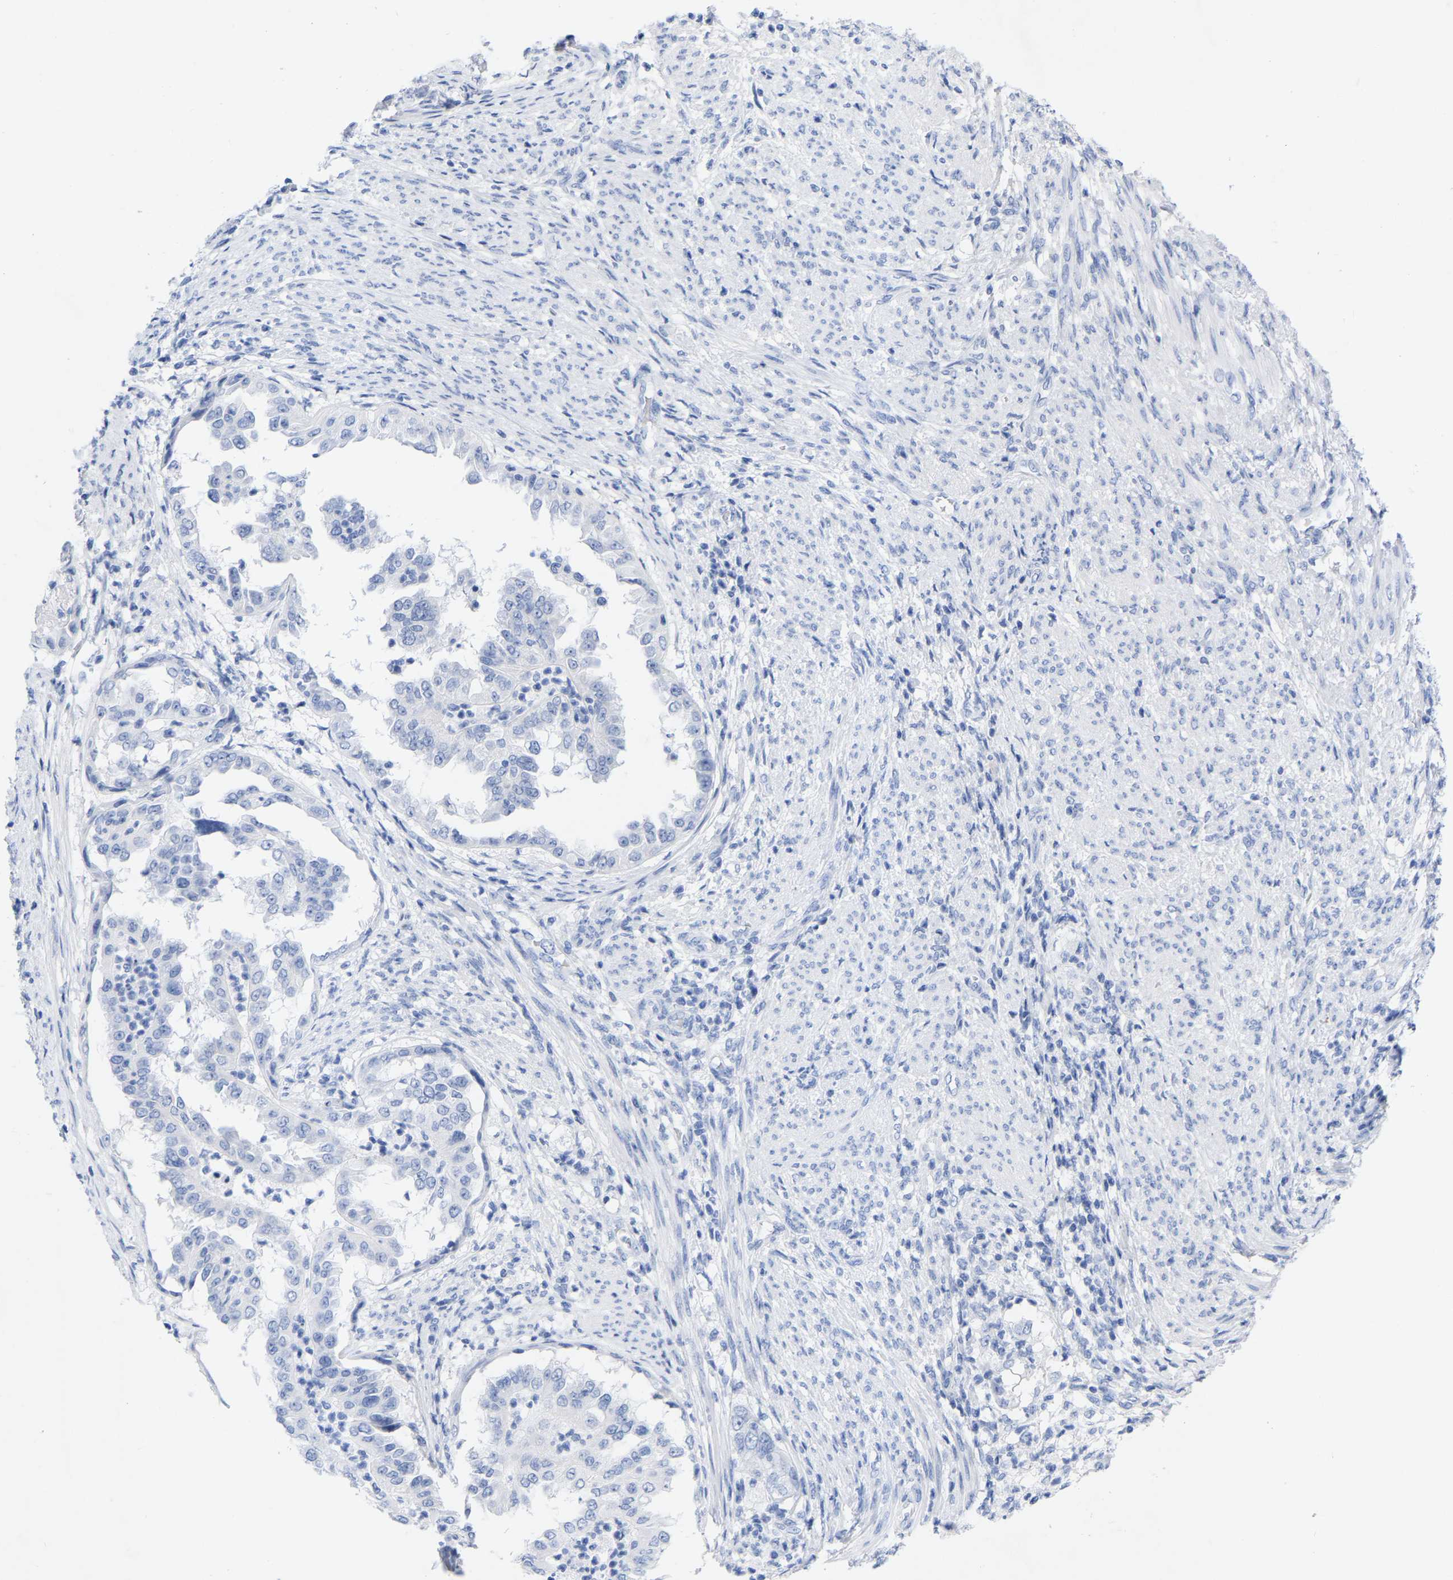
{"staining": {"intensity": "negative", "quantity": "none", "location": "none"}, "tissue": "endometrial cancer", "cell_type": "Tumor cells", "image_type": "cancer", "snomed": [{"axis": "morphology", "description": "Adenocarcinoma, NOS"}, {"axis": "topography", "description": "Endometrium"}], "caption": "An immunohistochemistry histopathology image of adenocarcinoma (endometrial) is shown. There is no staining in tumor cells of adenocarcinoma (endometrial). (DAB immunohistochemistry (IHC) visualized using brightfield microscopy, high magnification).", "gene": "ZNF629", "patient": {"sex": "female", "age": 85}}